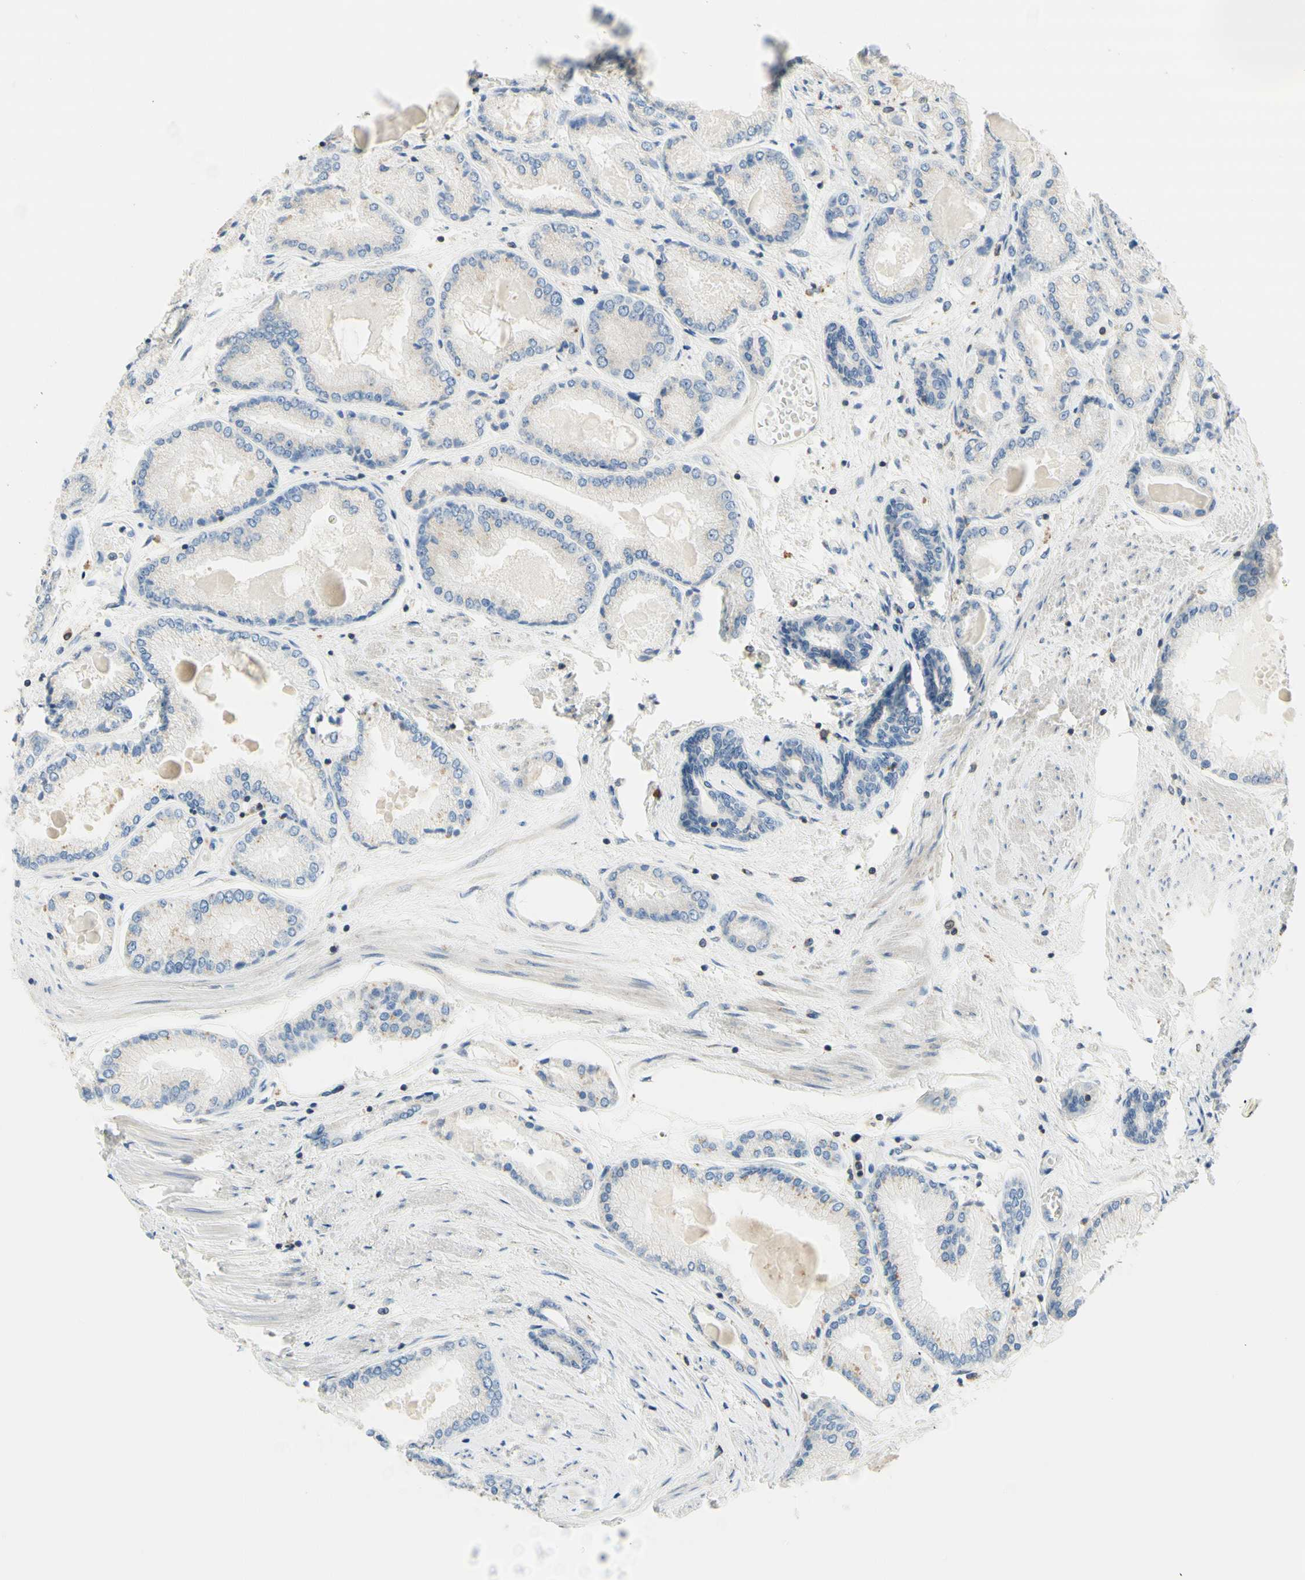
{"staining": {"intensity": "negative", "quantity": "none", "location": "none"}, "tissue": "prostate cancer", "cell_type": "Tumor cells", "image_type": "cancer", "snomed": [{"axis": "morphology", "description": "Adenocarcinoma, High grade"}, {"axis": "topography", "description": "Prostate"}], "caption": "The immunohistochemistry photomicrograph has no significant positivity in tumor cells of prostate adenocarcinoma (high-grade) tissue. (DAB (3,3'-diaminobenzidine) immunohistochemistry (IHC) visualized using brightfield microscopy, high magnification).", "gene": "SPINK6", "patient": {"sex": "male", "age": 59}}